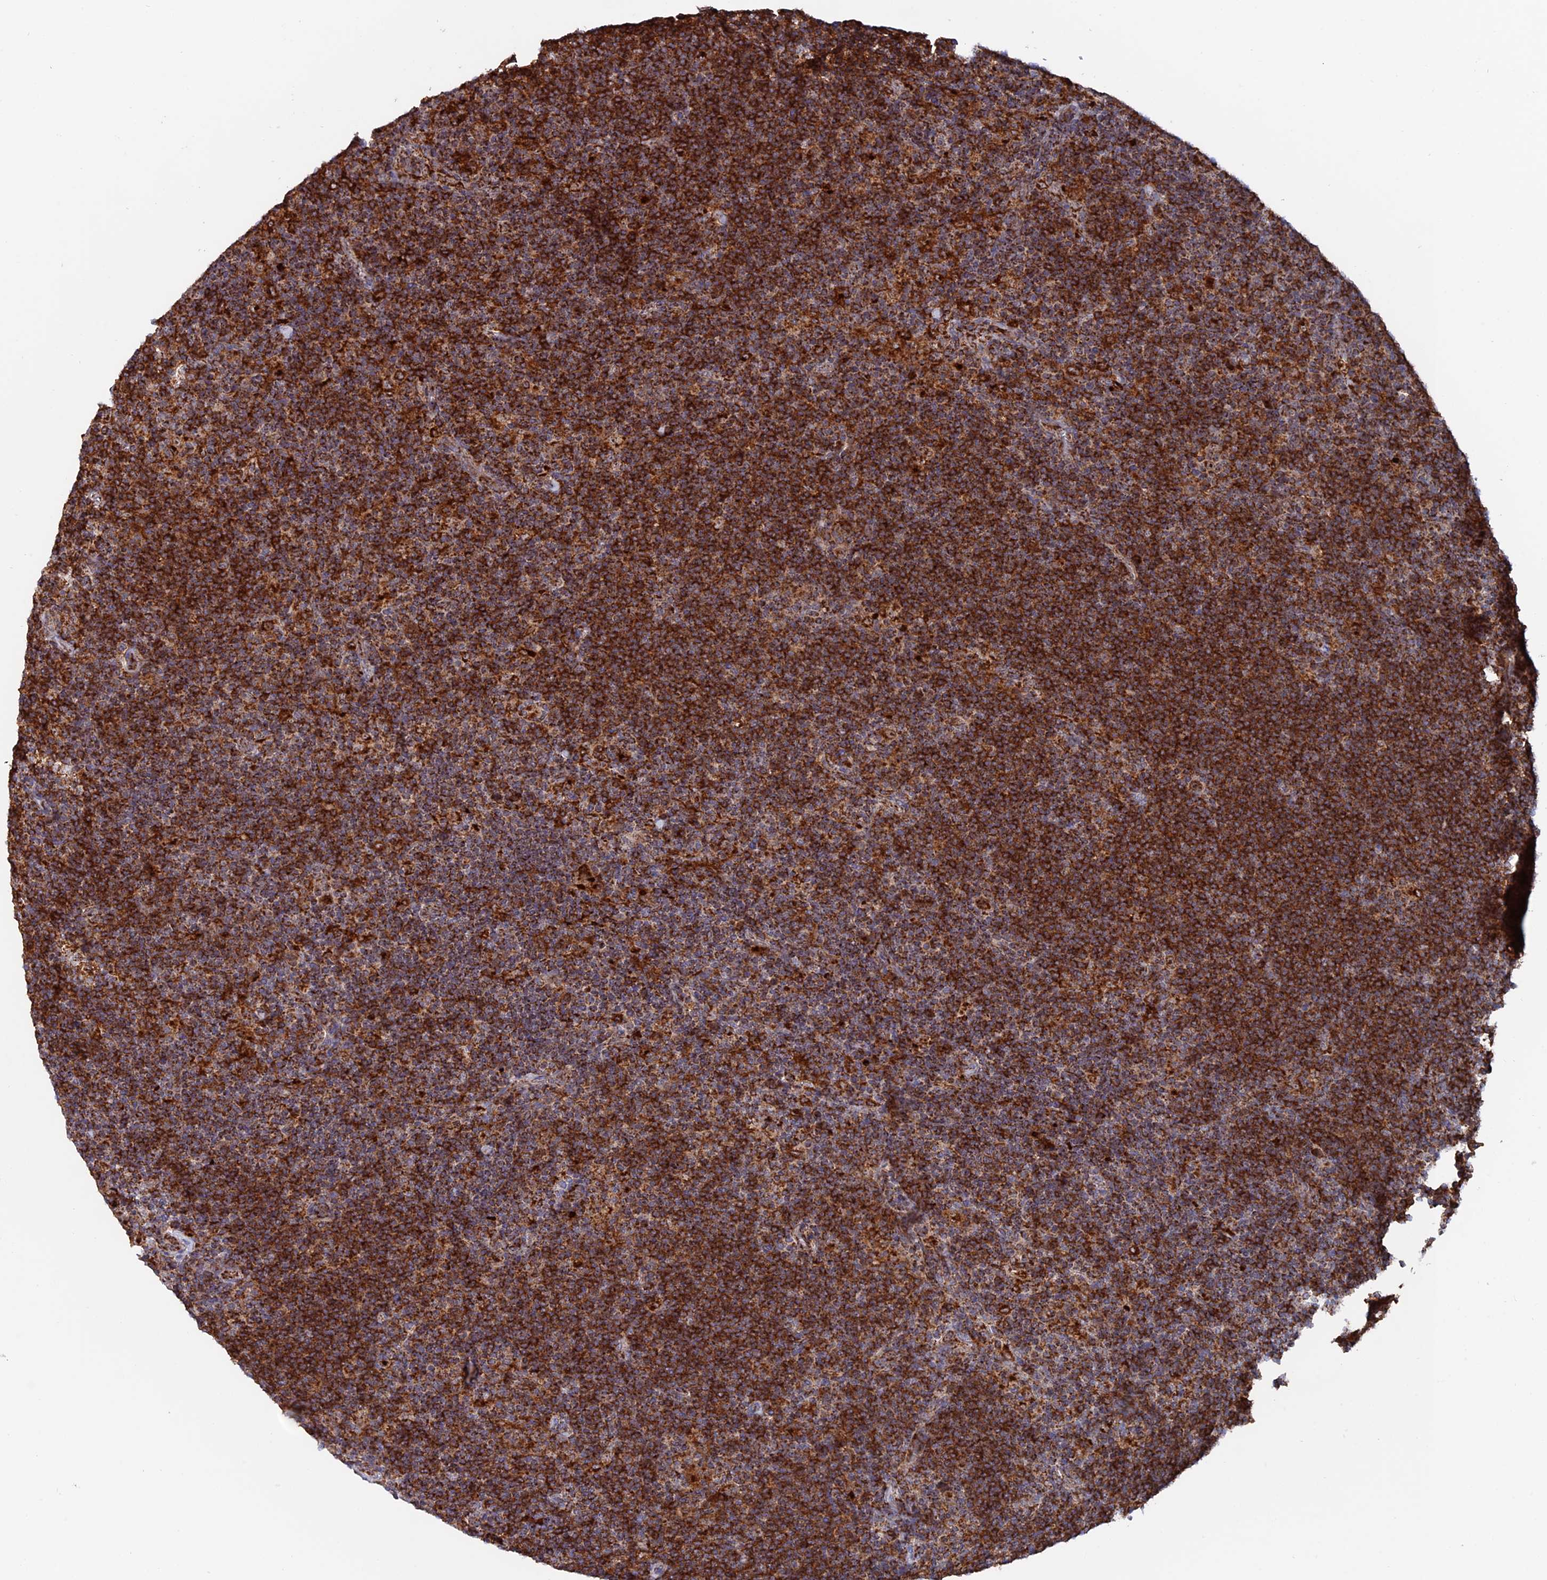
{"staining": {"intensity": "moderate", "quantity": ">75%", "location": "cytoplasmic/membranous"}, "tissue": "lymphoma", "cell_type": "Tumor cells", "image_type": "cancer", "snomed": [{"axis": "morphology", "description": "Hodgkin's disease, NOS"}, {"axis": "topography", "description": "Lymph node"}], "caption": "A brown stain shows moderate cytoplasmic/membranous positivity of a protein in human Hodgkin's disease tumor cells.", "gene": "DTYMK", "patient": {"sex": "female", "age": 57}}